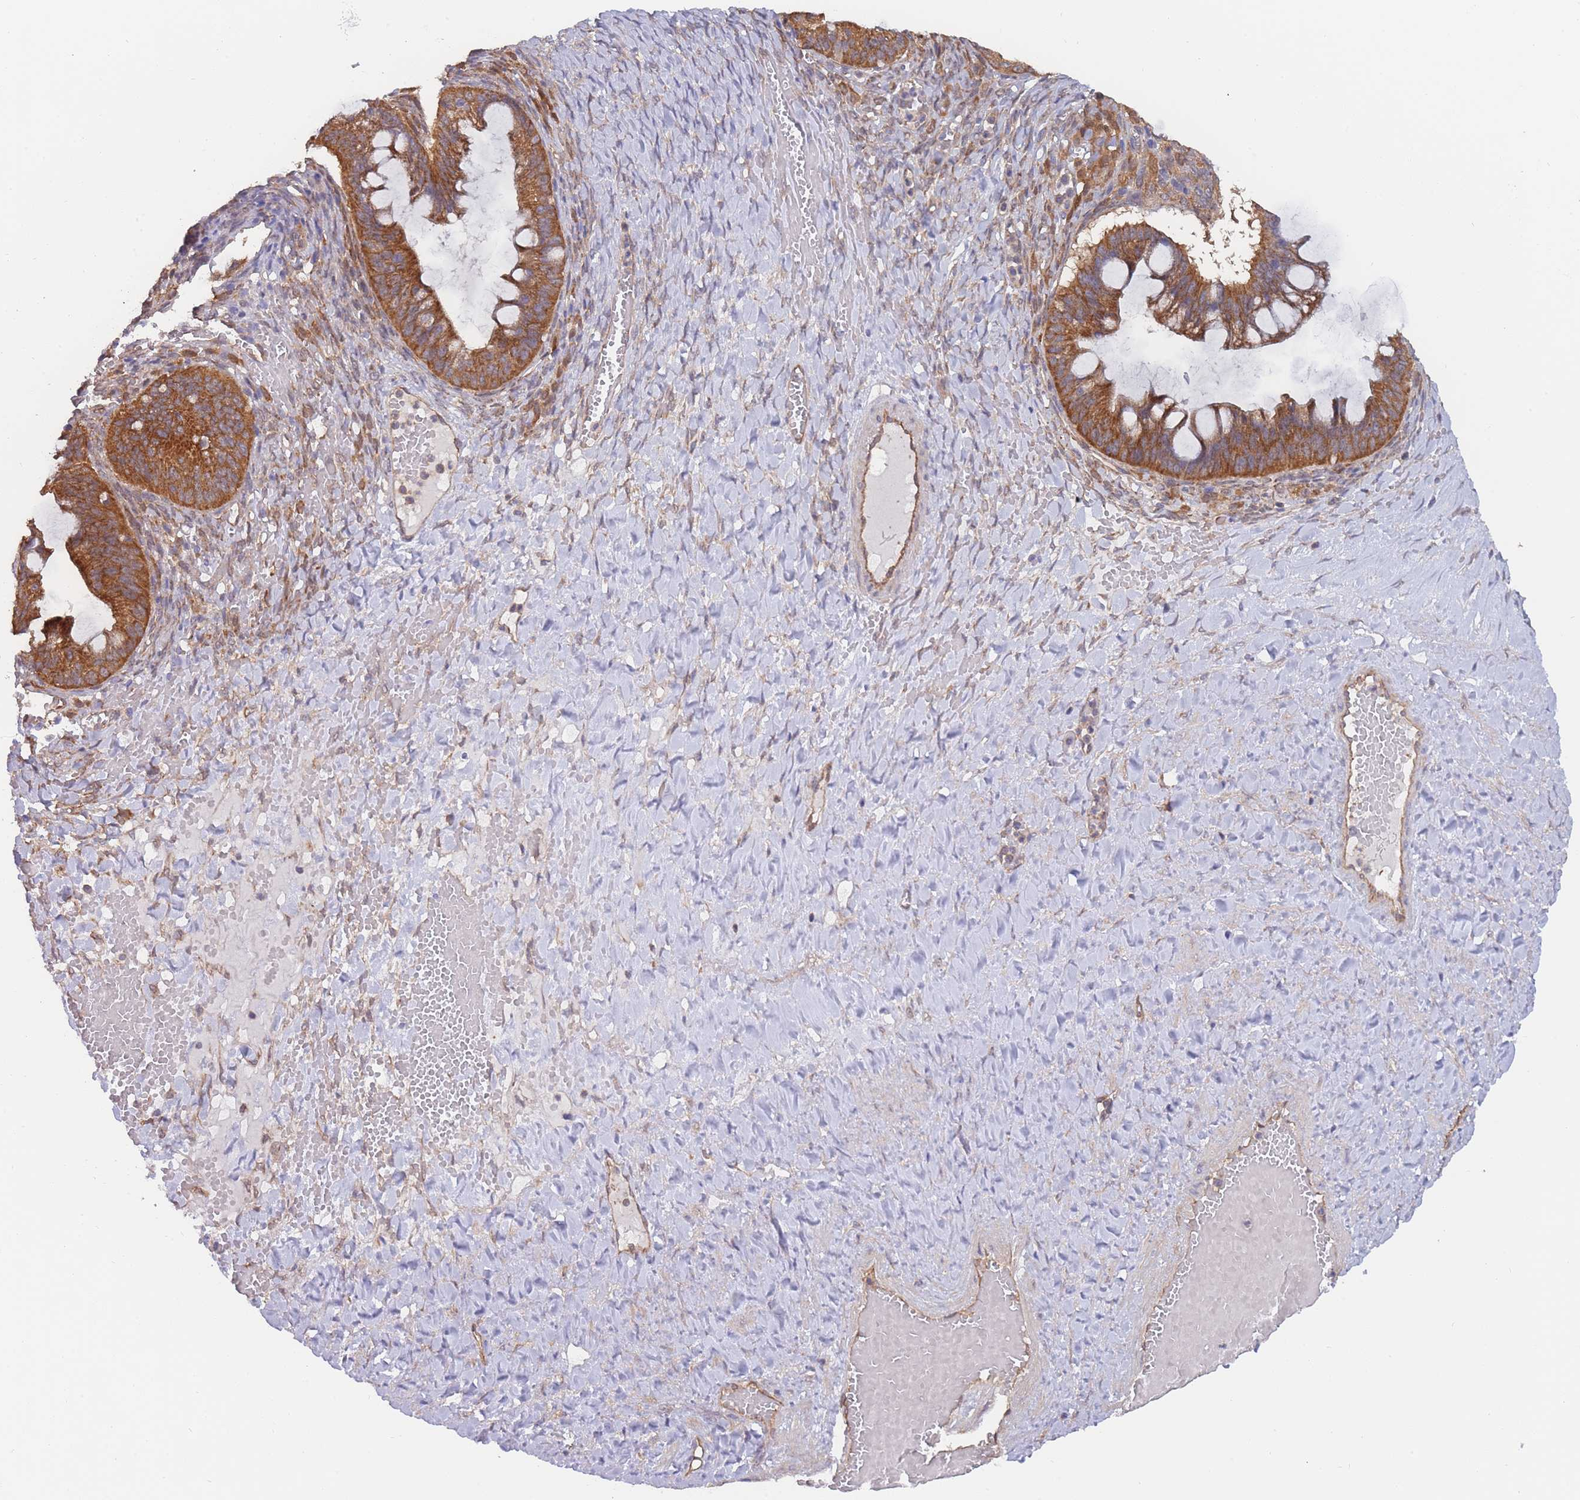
{"staining": {"intensity": "strong", "quantity": ">75%", "location": "cytoplasmic/membranous"}, "tissue": "ovarian cancer", "cell_type": "Tumor cells", "image_type": "cancer", "snomed": [{"axis": "morphology", "description": "Cystadenocarcinoma, mucinous, NOS"}, {"axis": "topography", "description": "Ovary"}], "caption": "Strong cytoplasmic/membranous protein staining is appreciated in about >75% of tumor cells in ovarian mucinous cystadenocarcinoma.", "gene": "MRPS18B", "patient": {"sex": "female", "age": 73}}